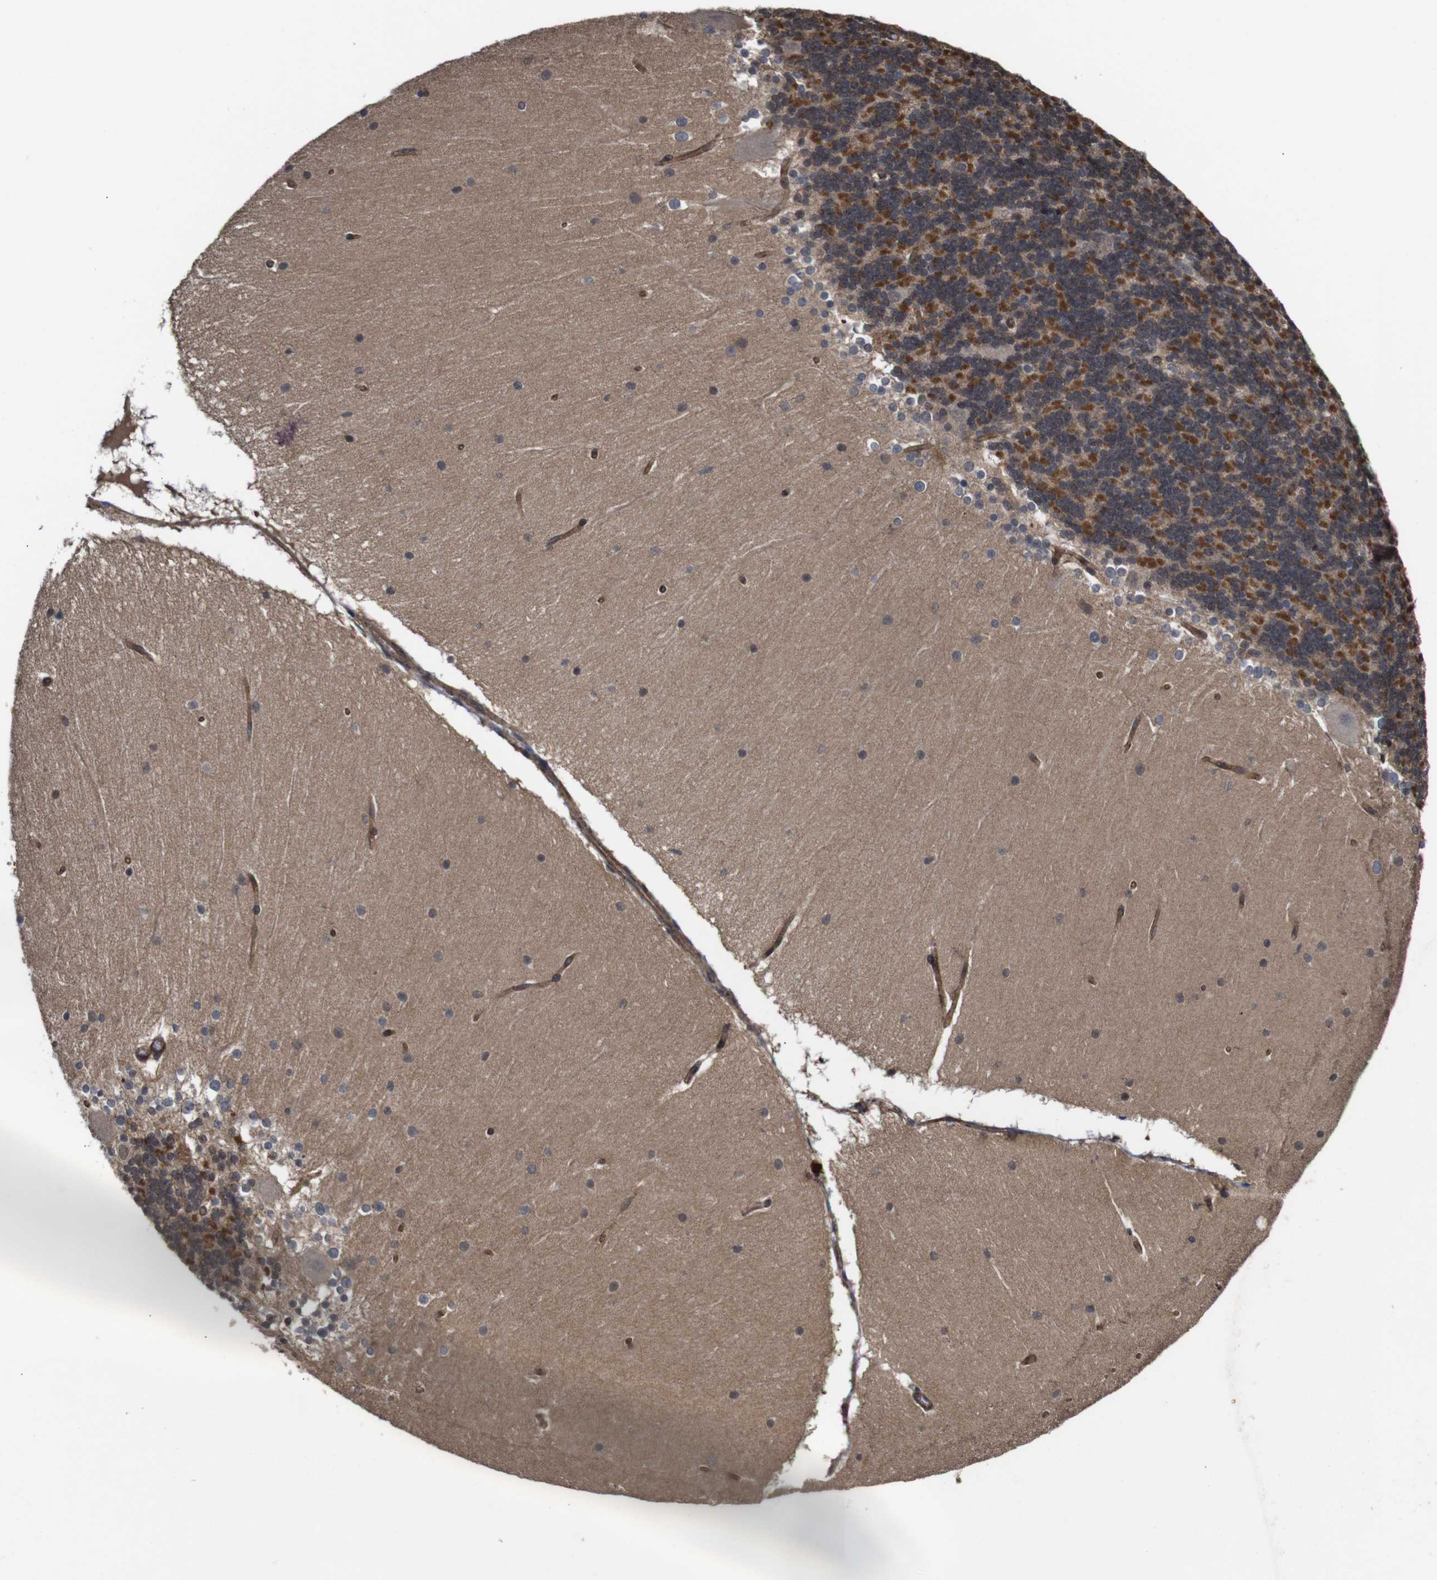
{"staining": {"intensity": "moderate", "quantity": "25%-75%", "location": "cytoplasmic/membranous"}, "tissue": "cerebellum", "cell_type": "Cells in granular layer", "image_type": "normal", "snomed": [{"axis": "morphology", "description": "Normal tissue, NOS"}, {"axis": "topography", "description": "Cerebellum"}], "caption": "Moderate cytoplasmic/membranous protein positivity is identified in about 25%-75% of cells in granular layer in cerebellum. (Brightfield microscopy of DAB IHC at high magnification).", "gene": "NANOS1", "patient": {"sex": "female", "age": 19}}